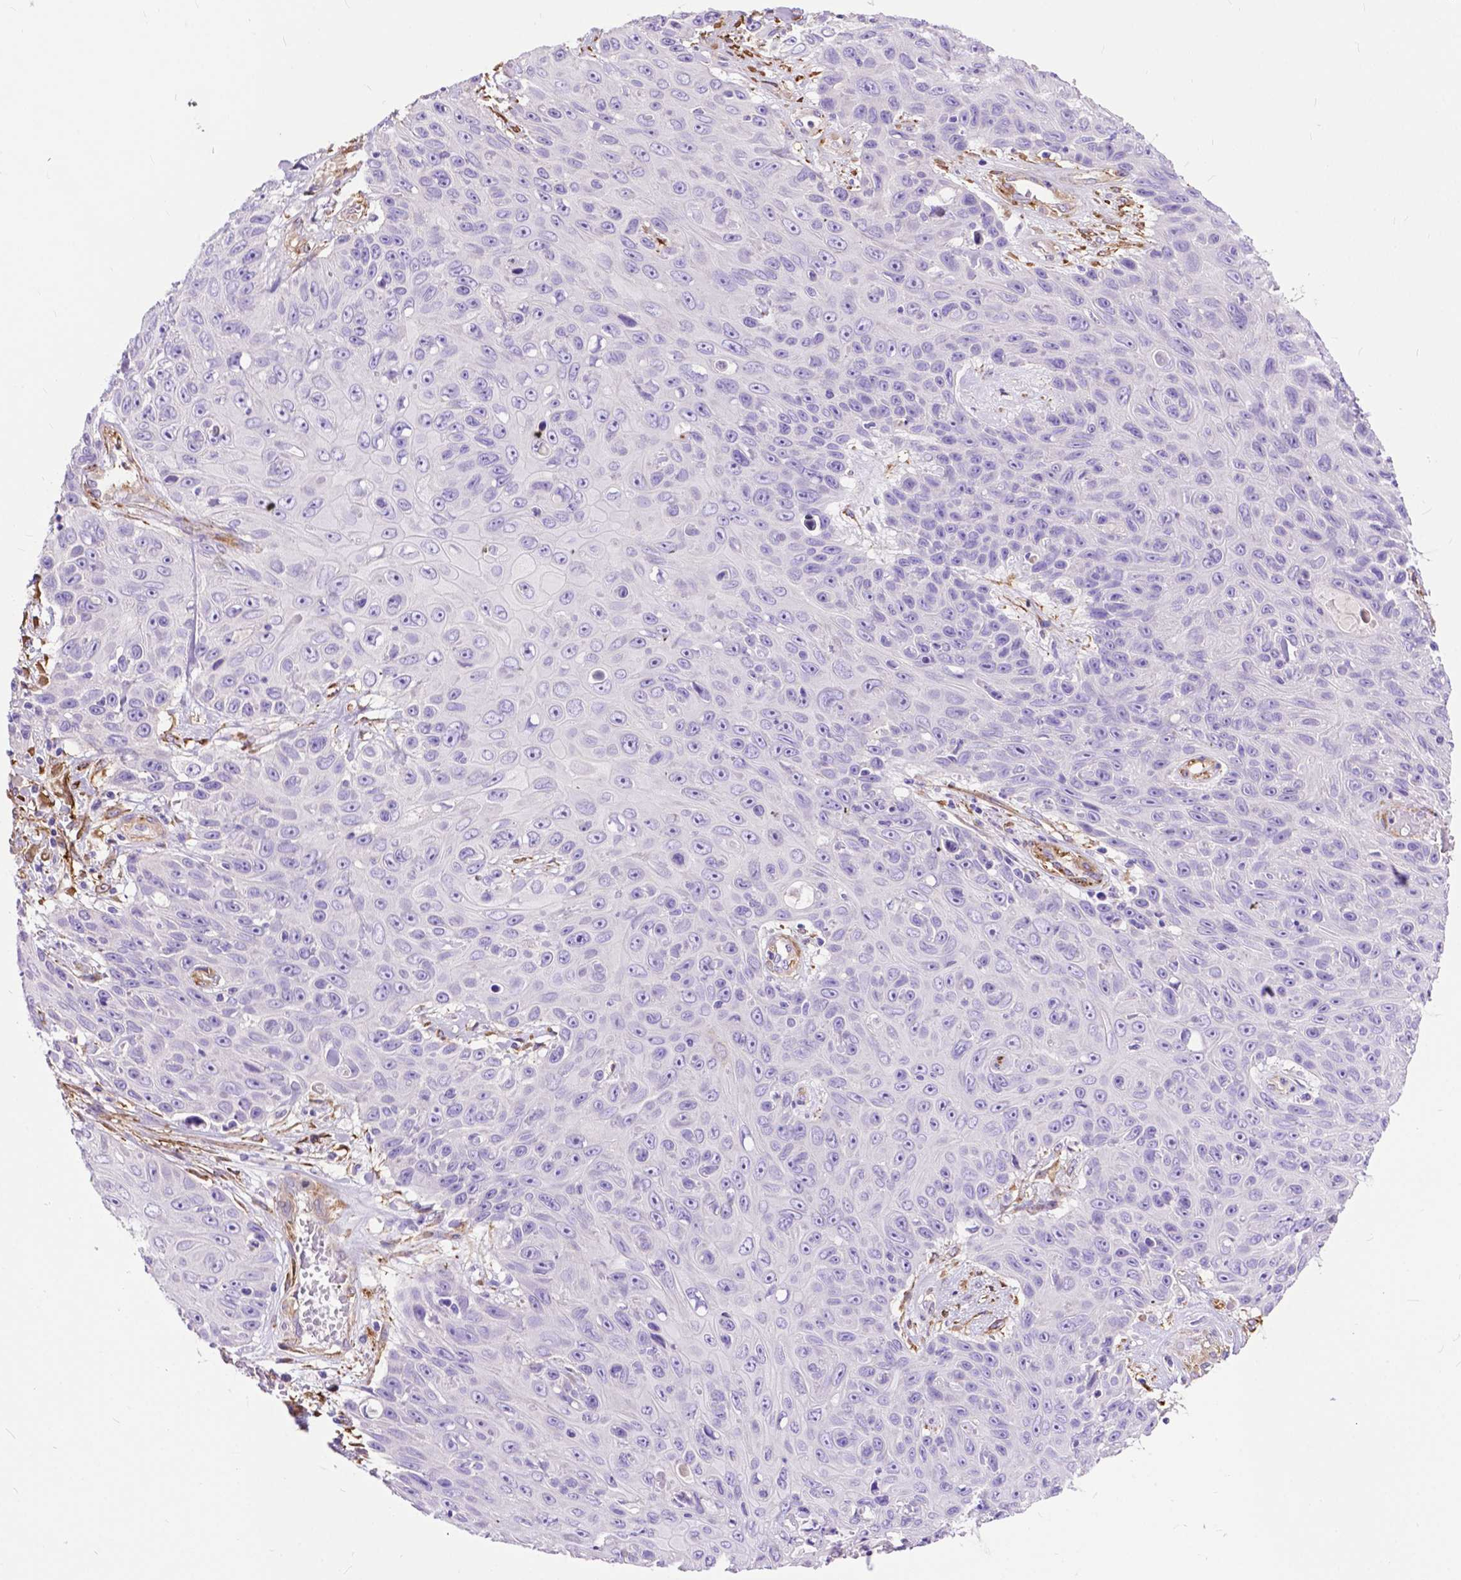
{"staining": {"intensity": "negative", "quantity": "none", "location": "none"}, "tissue": "skin cancer", "cell_type": "Tumor cells", "image_type": "cancer", "snomed": [{"axis": "morphology", "description": "Squamous cell carcinoma, NOS"}, {"axis": "topography", "description": "Skin"}], "caption": "This image is of skin squamous cell carcinoma stained with immunohistochemistry (IHC) to label a protein in brown with the nuclei are counter-stained blue. There is no positivity in tumor cells.", "gene": "PCDHA12", "patient": {"sex": "male", "age": 82}}